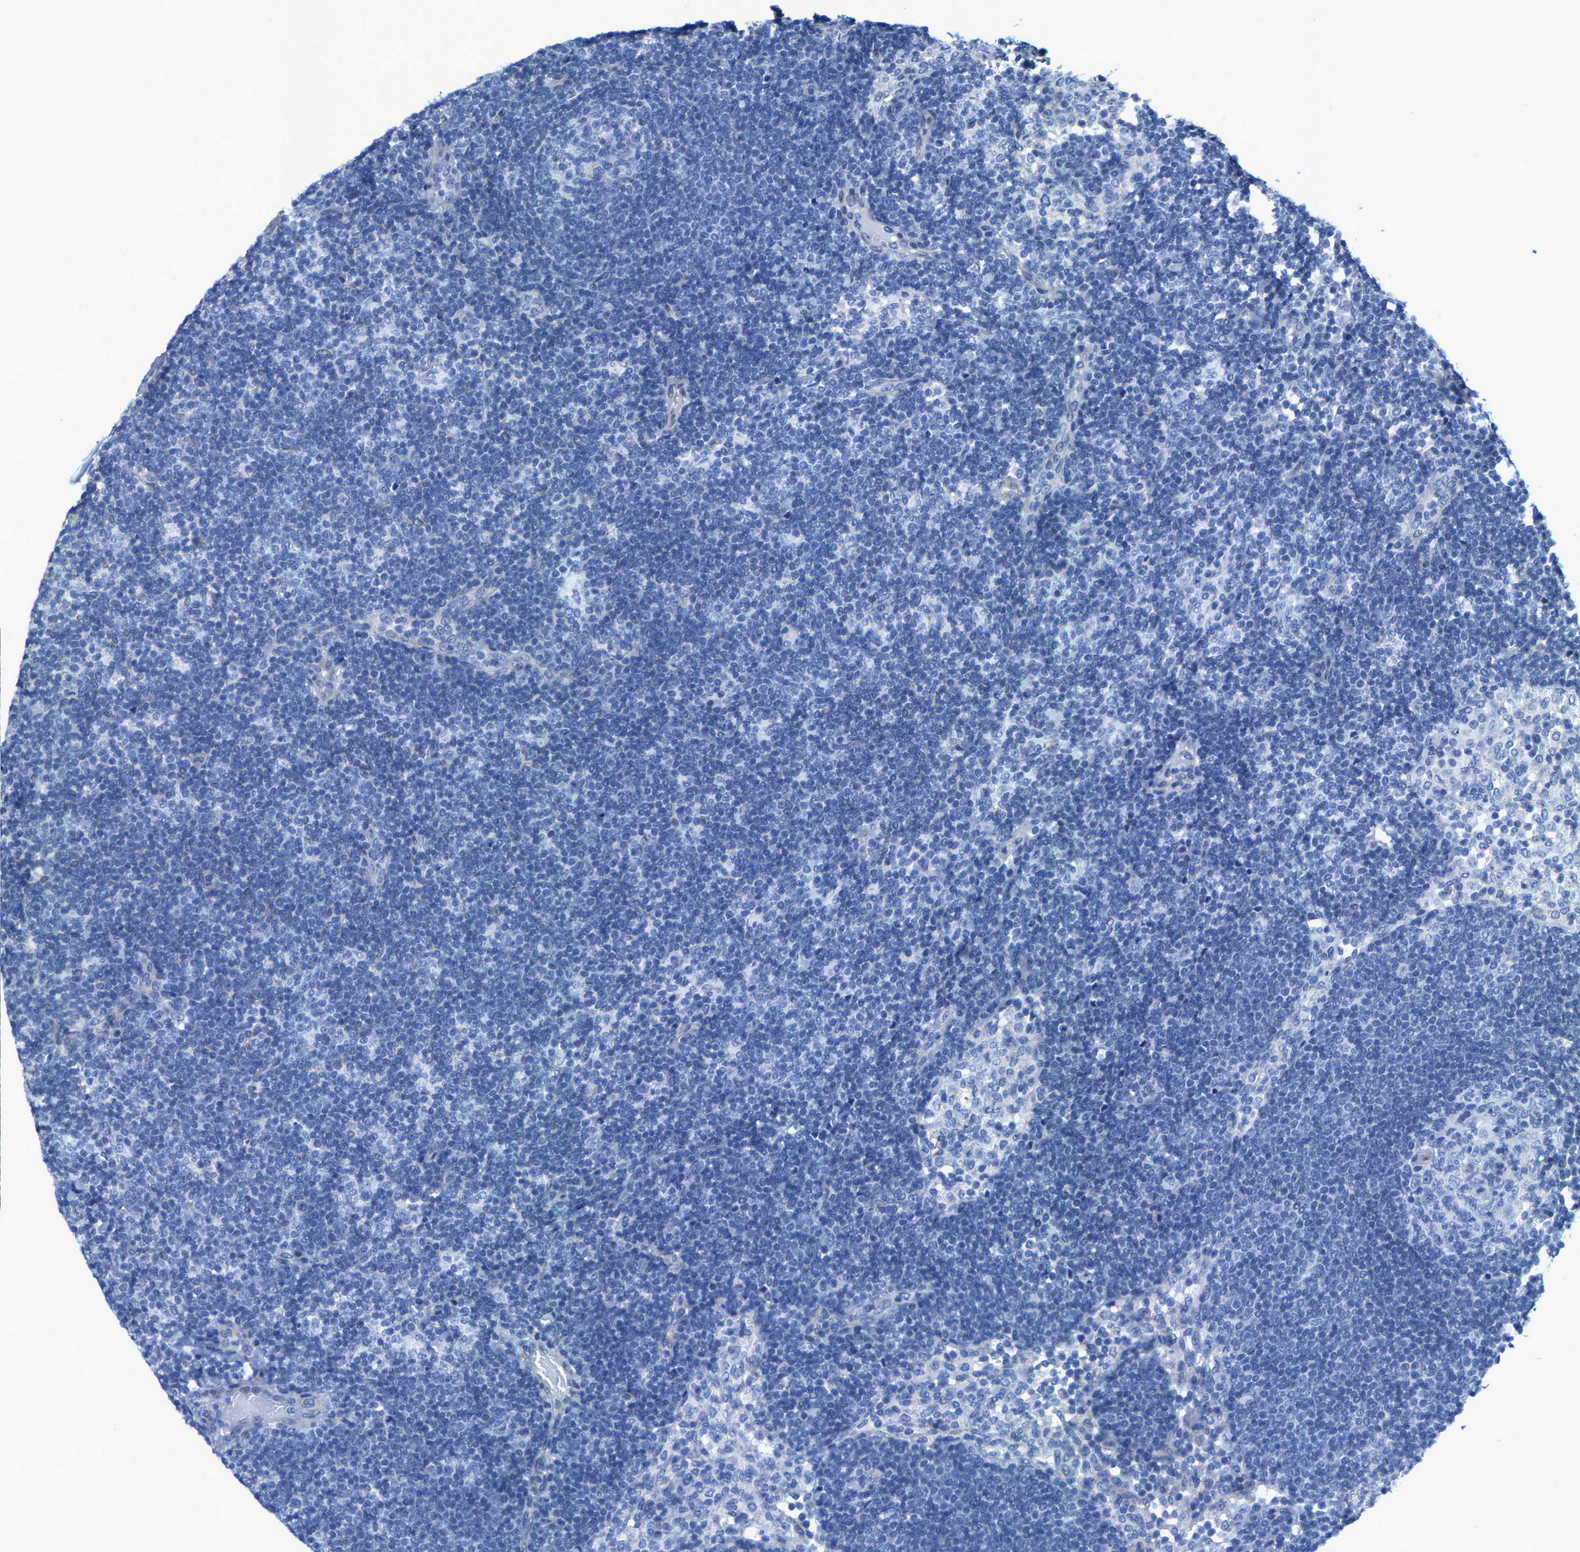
{"staining": {"intensity": "negative", "quantity": "none", "location": "none"}, "tissue": "lymph node", "cell_type": "Germinal center cells", "image_type": "normal", "snomed": [{"axis": "morphology", "description": "Normal tissue, NOS"}, {"axis": "morphology", "description": "Carcinoid, malignant, NOS"}, {"axis": "topography", "description": "Lymph node"}], "caption": "A high-resolution photomicrograph shows immunohistochemistry staining of normal lymph node, which reveals no significant positivity in germinal center cells. The staining was performed using DAB to visualize the protein expression in brown, while the nuclei were stained in blue with hematoxylin (Magnification: 20x).", "gene": "DSCAM", "patient": {"sex": "male", "age": 47}}